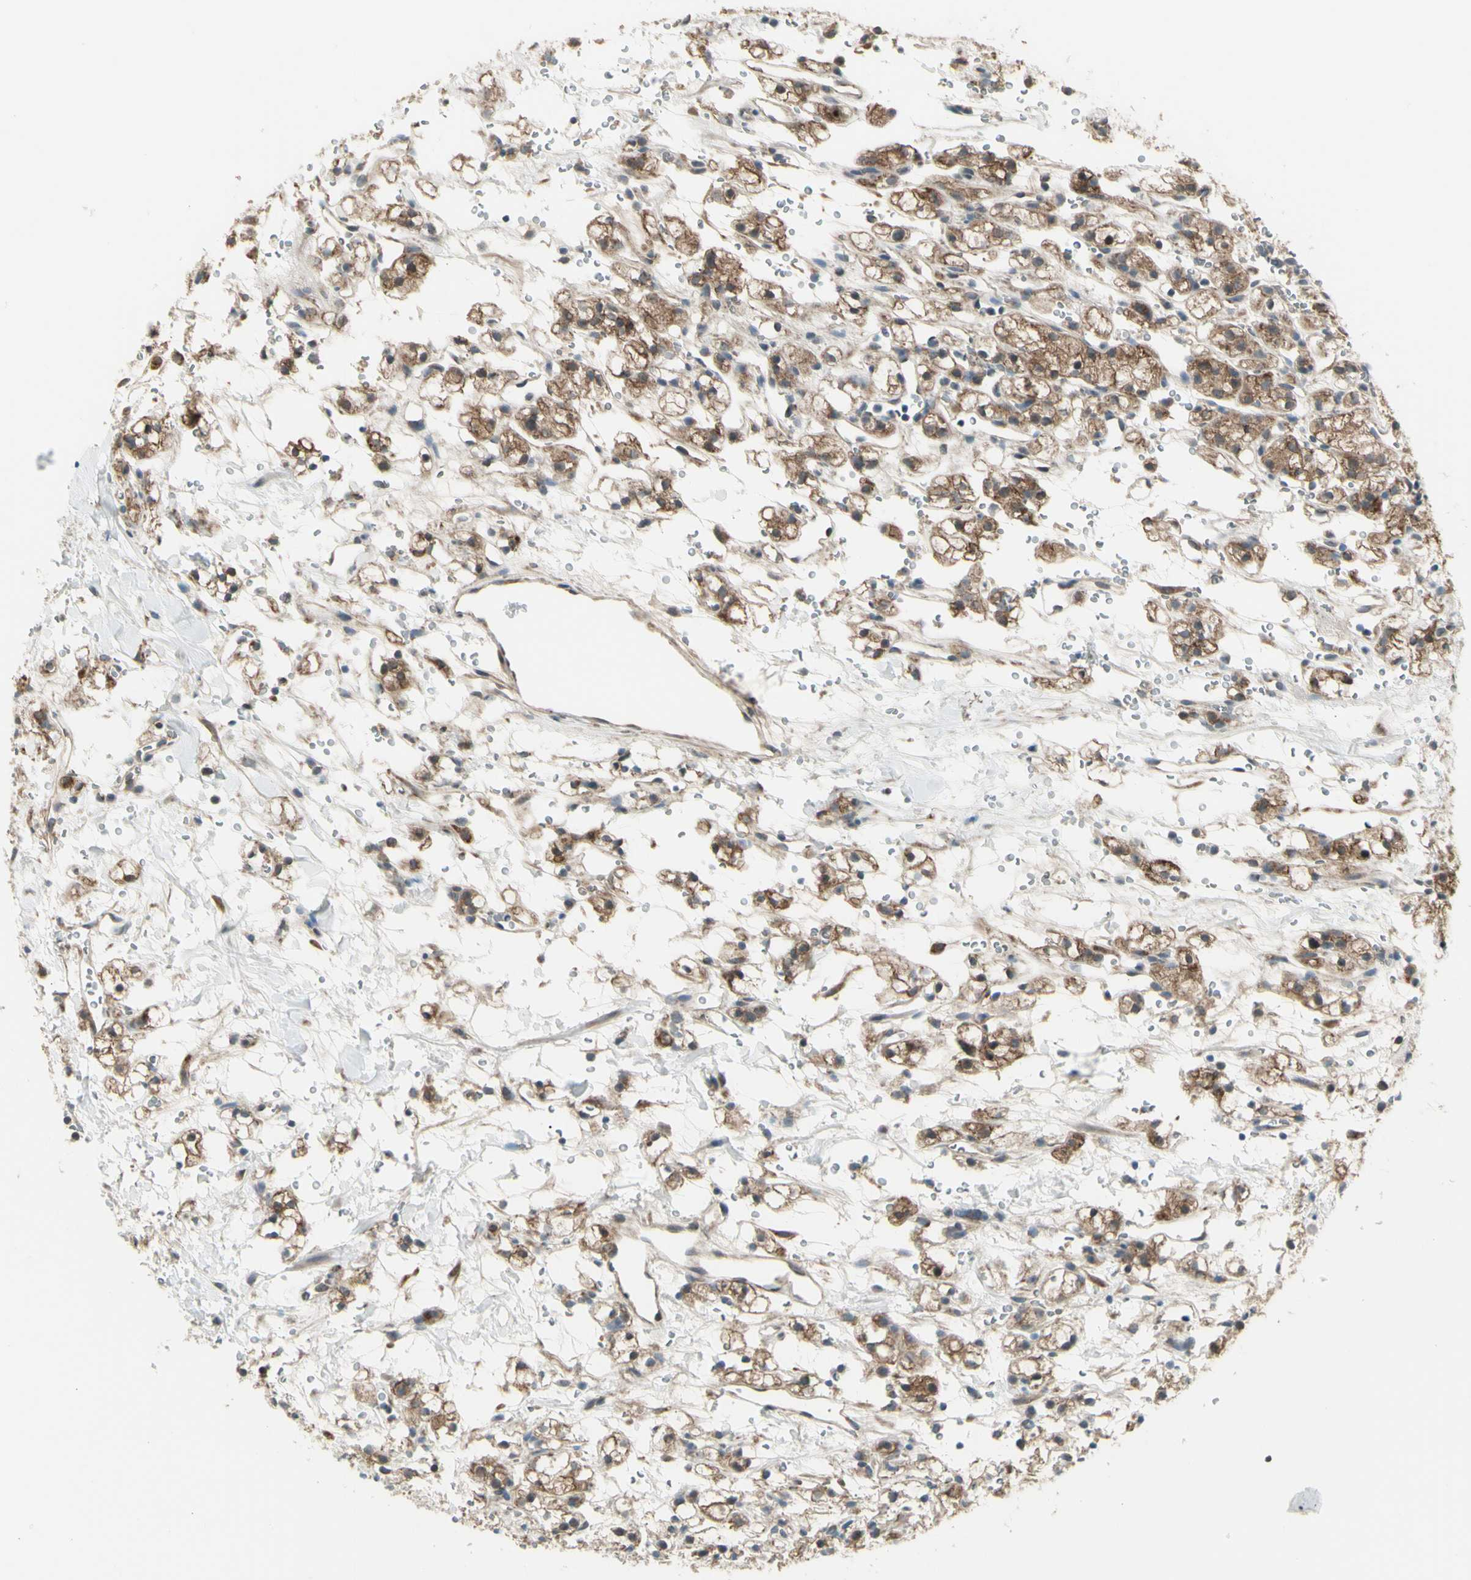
{"staining": {"intensity": "moderate", "quantity": "25%-75%", "location": "cytoplasmic/membranous"}, "tissue": "renal cancer", "cell_type": "Tumor cells", "image_type": "cancer", "snomed": [{"axis": "morphology", "description": "Adenocarcinoma, NOS"}, {"axis": "topography", "description": "Kidney"}], "caption": "DAB immunohistochemical staining of renal cancer demonstrates moderate cytoplasmic/membranous protein expression in about 25%-75% of tumor cells. (Brightfield microscopy of DAB IHC at high magnification).", "gene": "NAXD", "patient": {"sex": "male", "age": 61}}